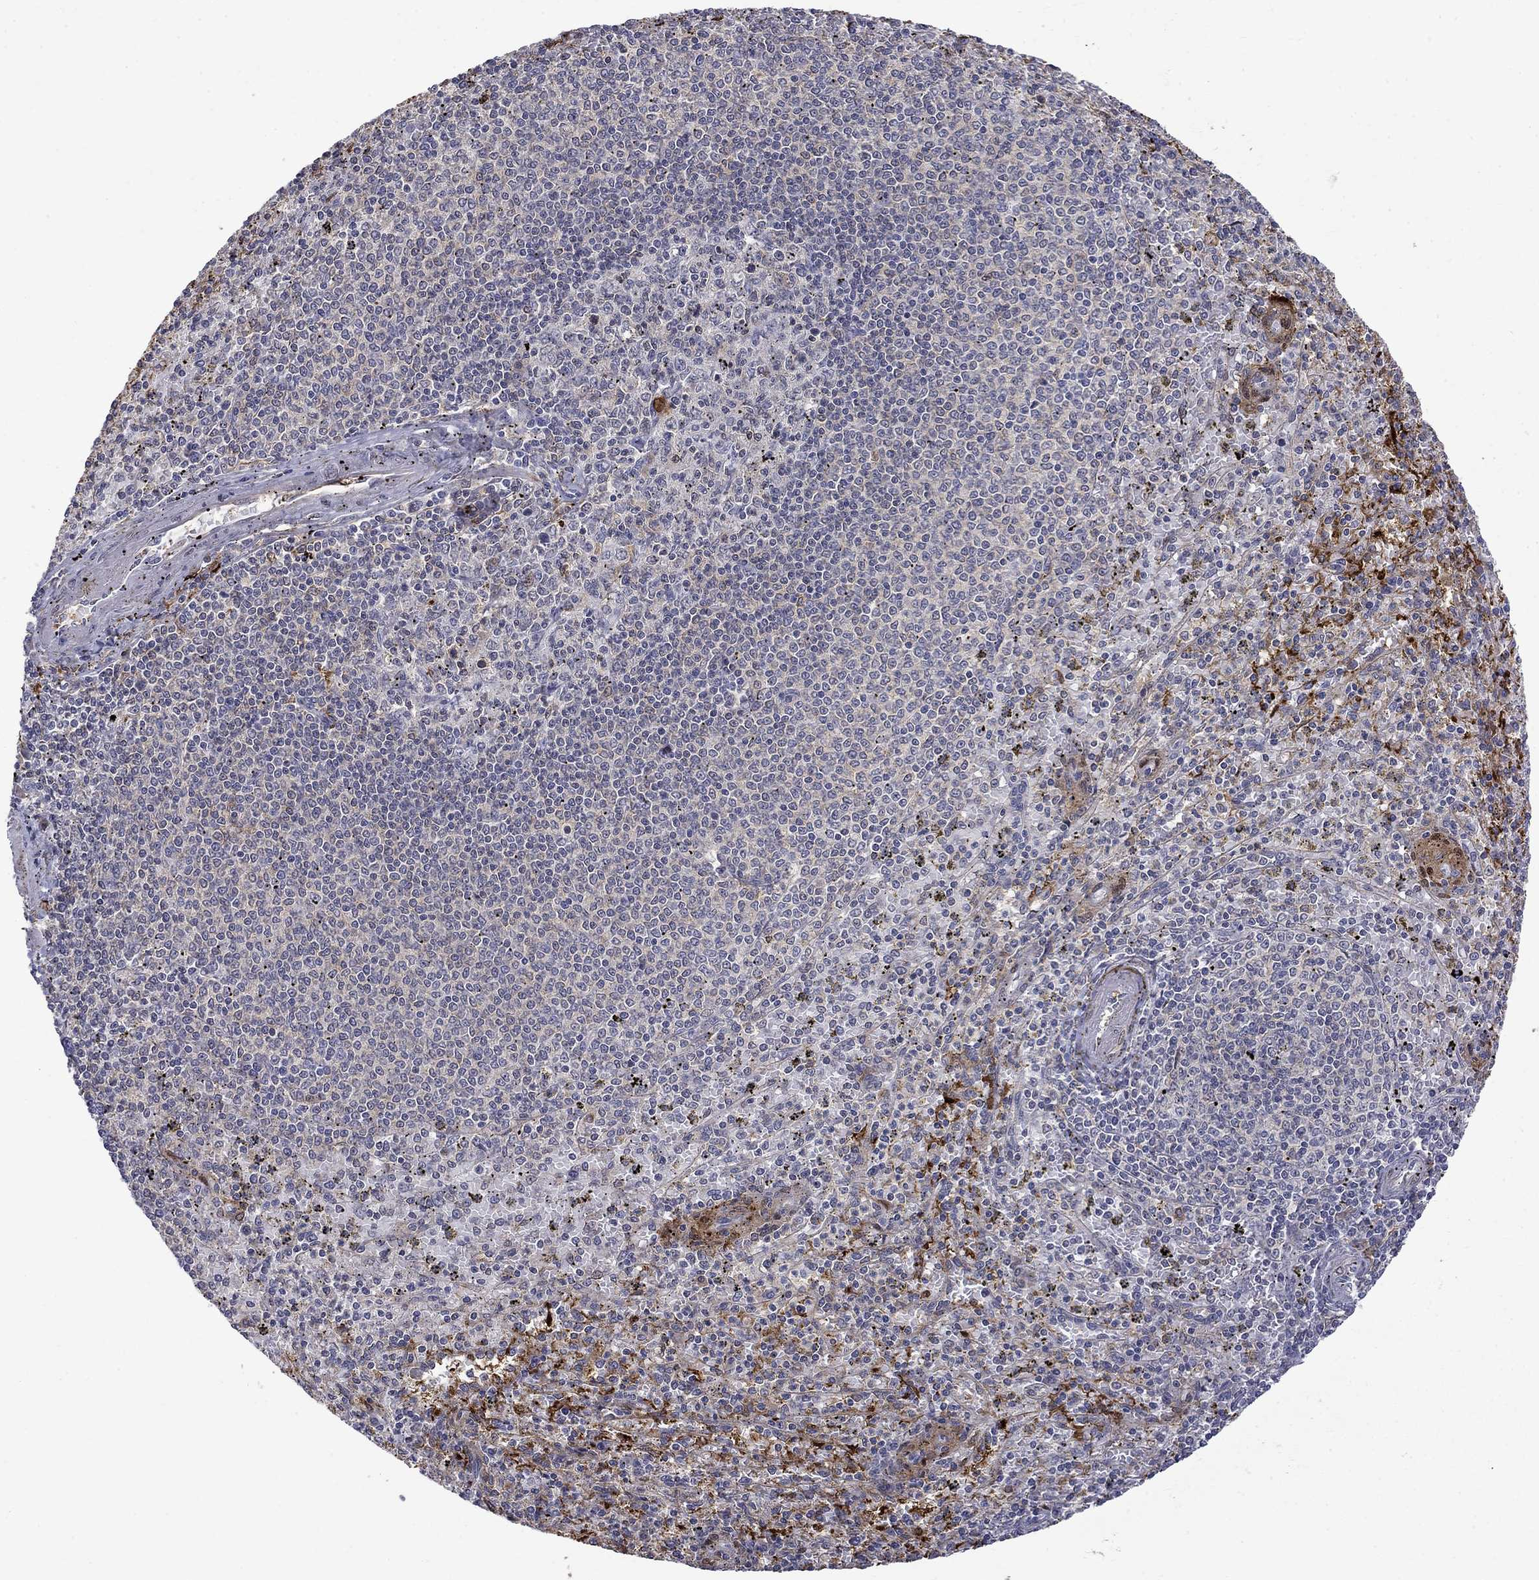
{"staining": {"intensity": "strong", "quantity": "<25%", "location": "cytoplasmic/membranous"}, "tissue": "spleen", "cell_type": "Cells in red pulp", "image_type": "normal", "snomed": [{"axis": "morphology", "description": "Normal tissue, NOS"}, {"axis": "topography", "description": "Spleen"}], "caption": "Brown immunohistochemical staining in unremarkable human spleen shows strong cytoplasmic/membranous positivity in approximately <25% of cells in red pulp. The staining was performed using DAB (3,3'-diaminobenzidine), with brown indicating positive protein expression. Nuclei are stained blue with hematoxylin.", "gene": "PCBP2", "patient": {"sex": "male", "age": 60}}